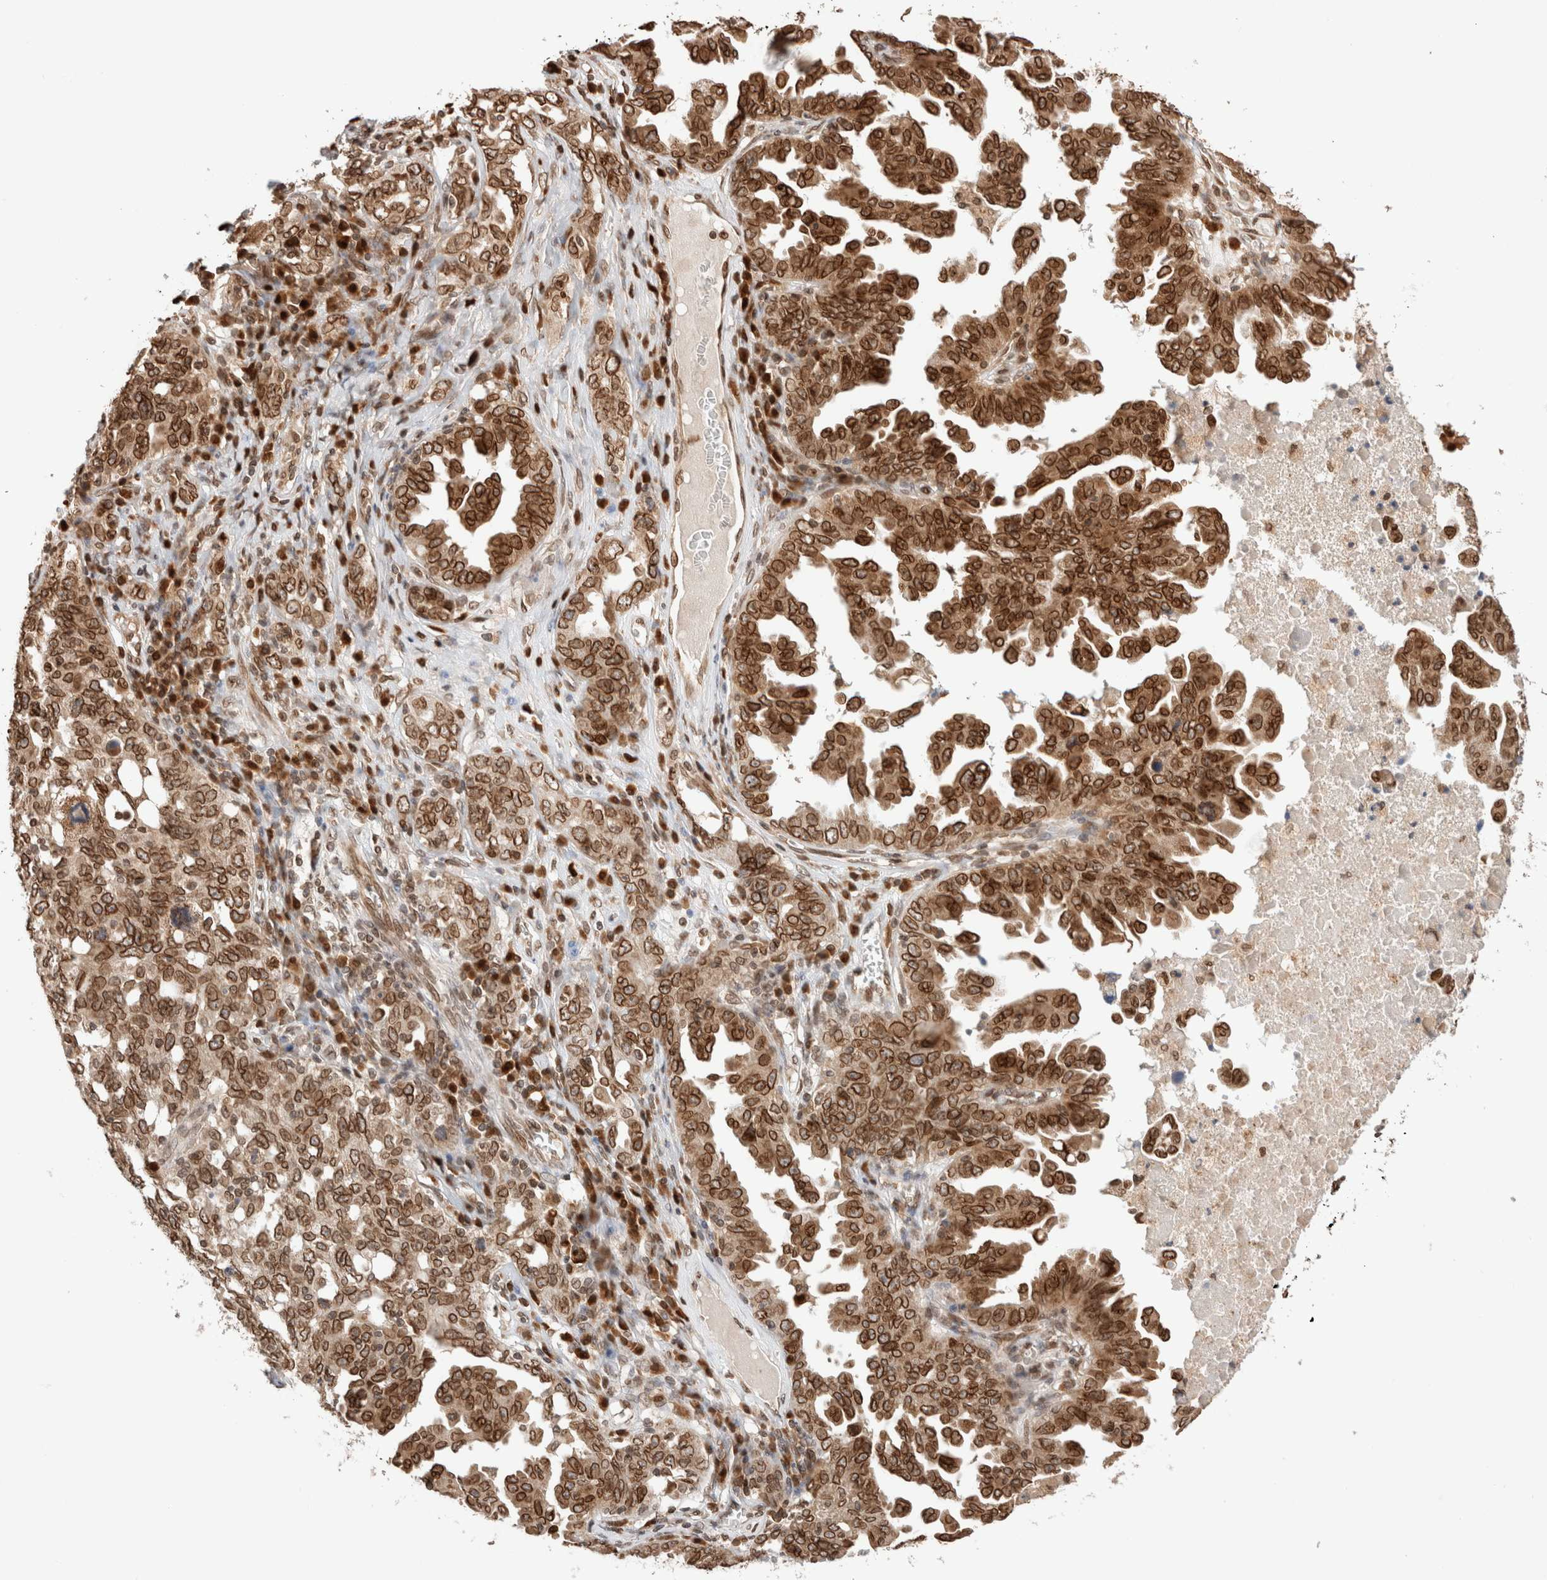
{"staining": {"intensity": "strong", "quantity": ">75%", "location": "cytoplasmic/membranous,nuclear"}, "tissue": "ovarian cancer", "cell_type": "Tumor cells", "image_type": "cancer", "snomed": [{"axis": "morphology", "description": "Carcinoma, endometroid"}, {"axis": "topography", "description": "Ovary"}], "caption": "A histopathology image of ovarian cancer (endometroid carcinoma) stained for a protein exhibits strong cytoplasmic/membranous and nuclear brown staining in tumor cells. (IHC, brightfield microscopy, high magnification).", "gene": "TPR", "patient": {"sex": "female", "age": 62}}